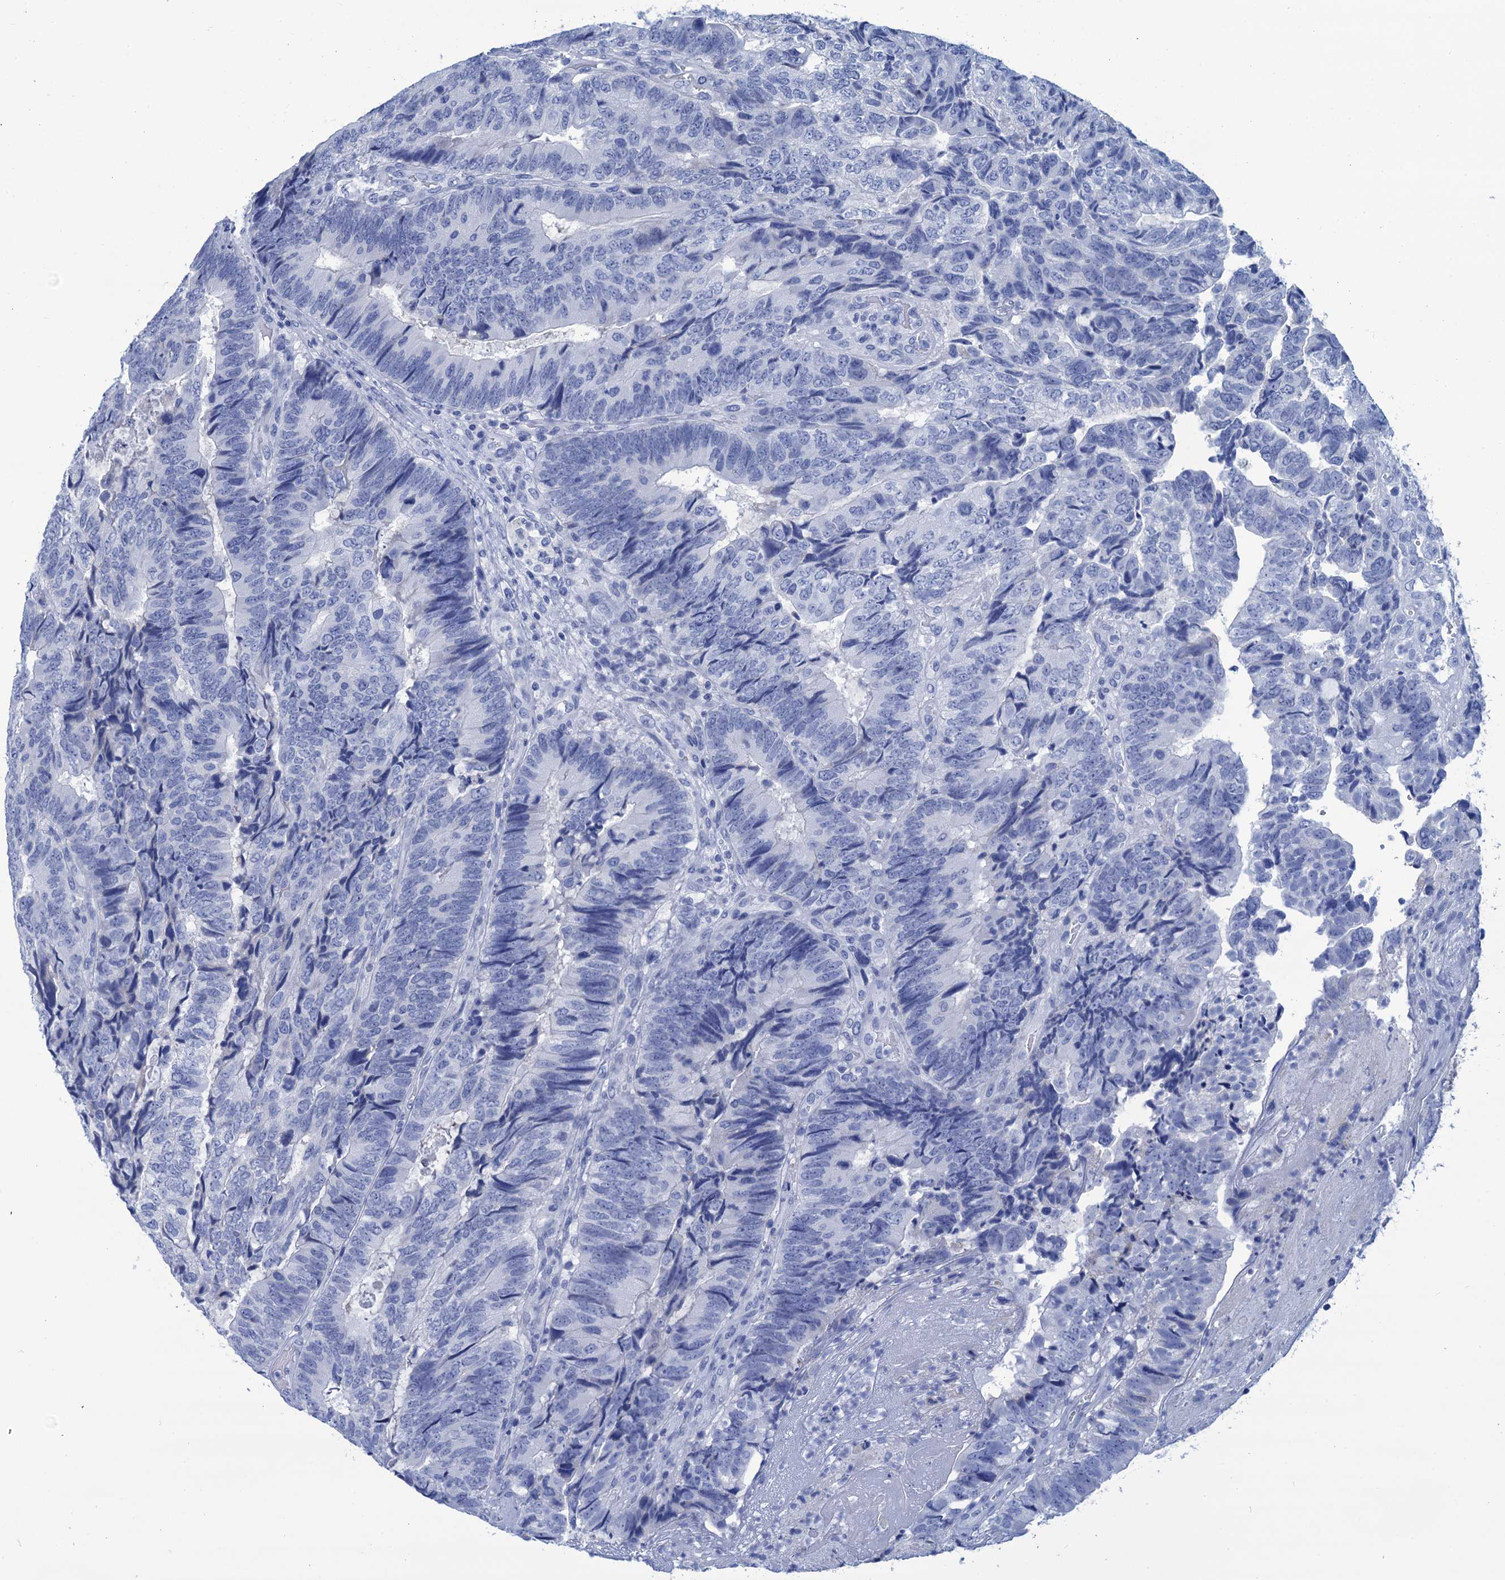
{"staining": {"intensity": "negative", "quantity": "none", "location": "none"}, "tissue": "colorectal cancer", "cell_type": "Tumor cells", "image_type": "cancer", "snomed": [{"axis": "morphology", "description": "Adenocarcinoma, NOS"}, {"axis": "topography", "description": "Colon"}], "caption": "IHC photomicrograph of adenocarcinoma (colorectal) stained for a protein (brown), which displays no positivity in tumor cells.", "gene": "CABYR", "patient": {"sex": "female", "age": 67}}